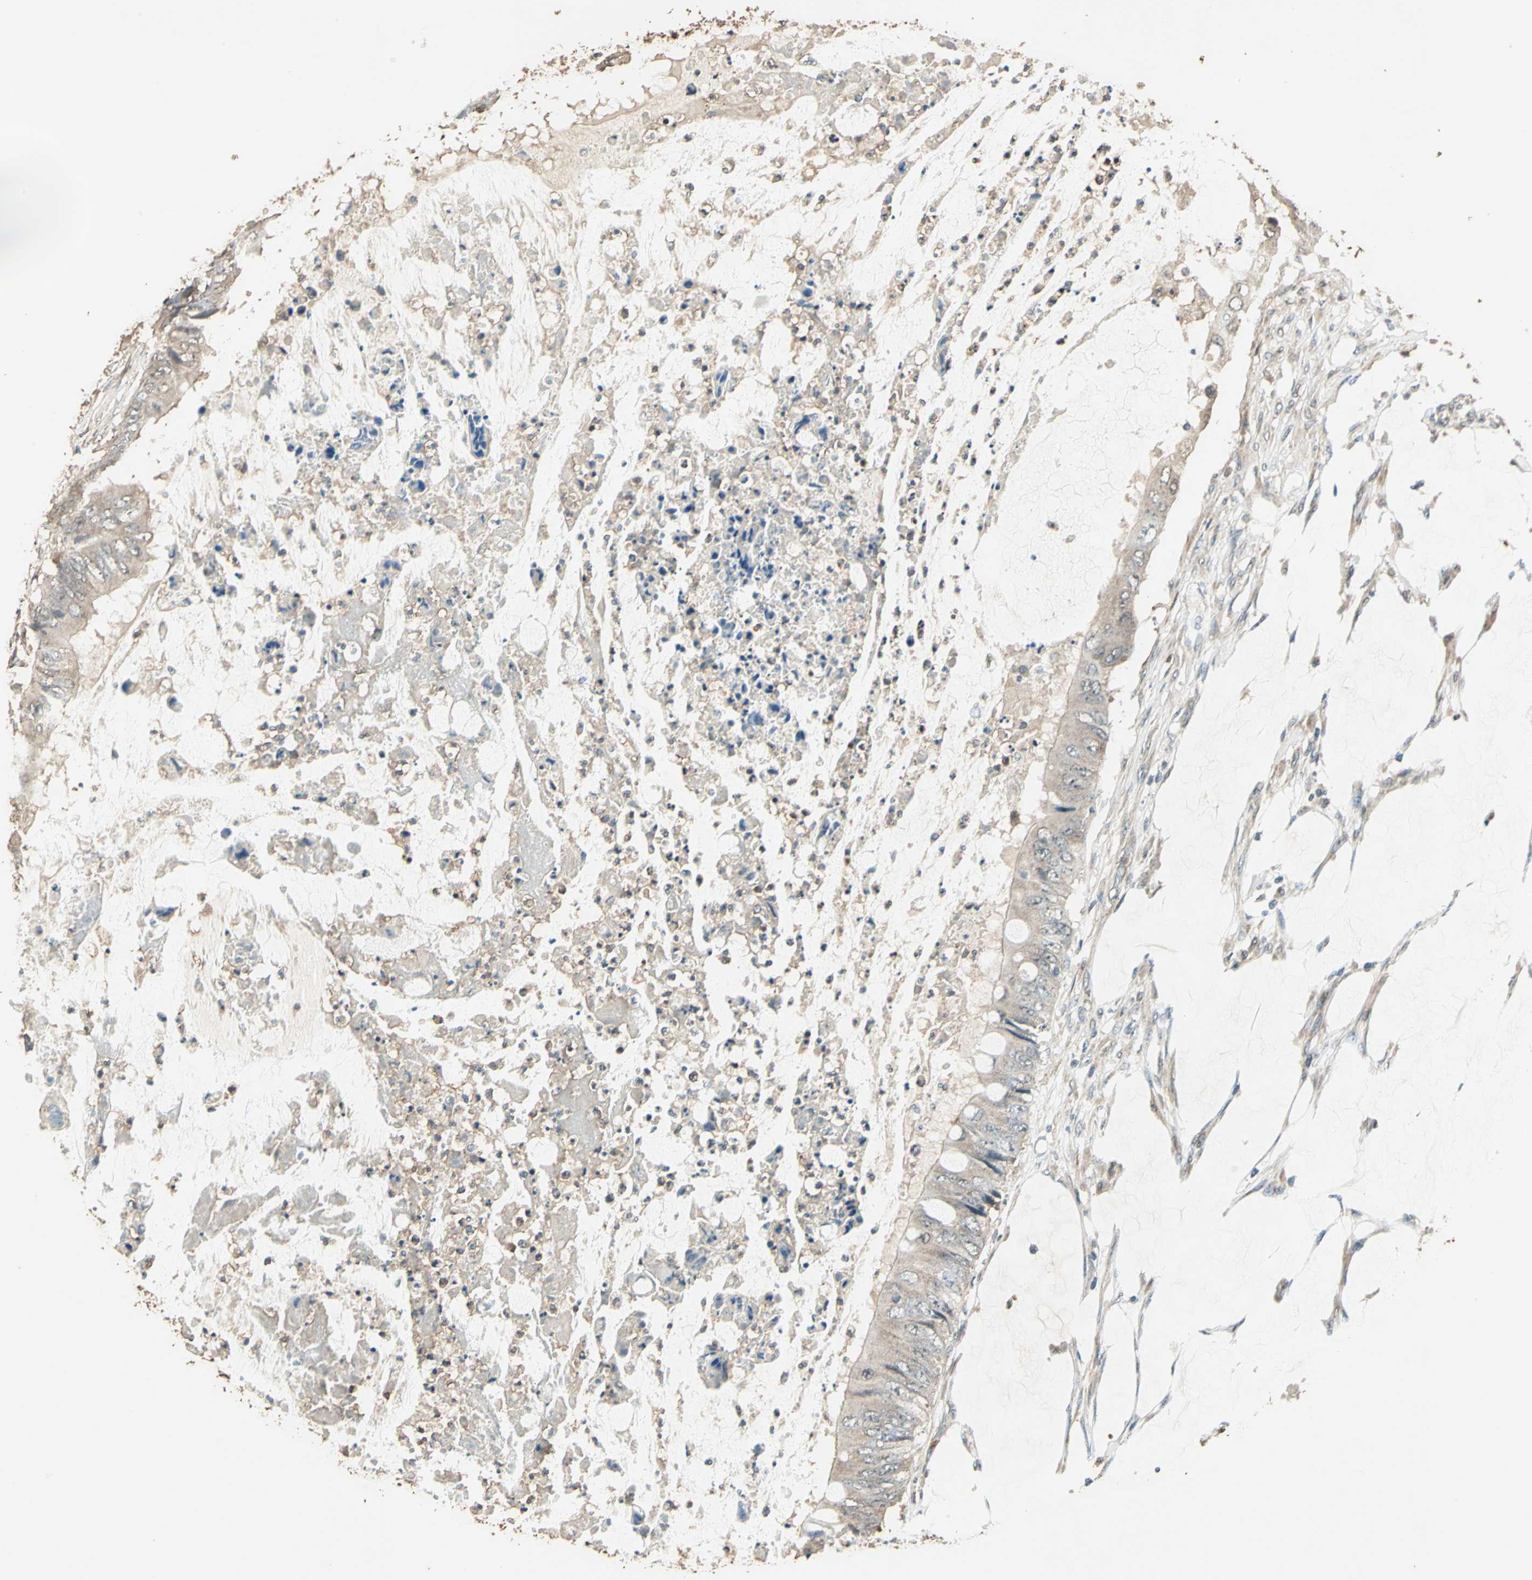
{"staining": {"intensity": "weak", "quantity": ">75%", "location": "cytoplasmic/membranous"}, "tissue": "colorectal cancer", "cell_type": "Tumor cells", "image_type": "cancer", "snomed": [{"axis": "morphology", "description": "Normal tissue, NOS"}, {"axis": "morphology", "description": "Adenocarcinoma, NOS"}, {"axis": "topography", "description": "Rectum"}, {"axis": "topography", "description": "Peripheral nerve tissue"}], "caption": "A high-resolution image shows immunohistochemistry staining of adenocarcinoma (colorectal), which shows weak cytoplasmic/membranous staining in approximately >75% of tumor cells. (Brightfield microscopy of DAB IHC at high magnification).", "gene": "TMPRSS4", "patient": {"sex": "female", "age": 77}}